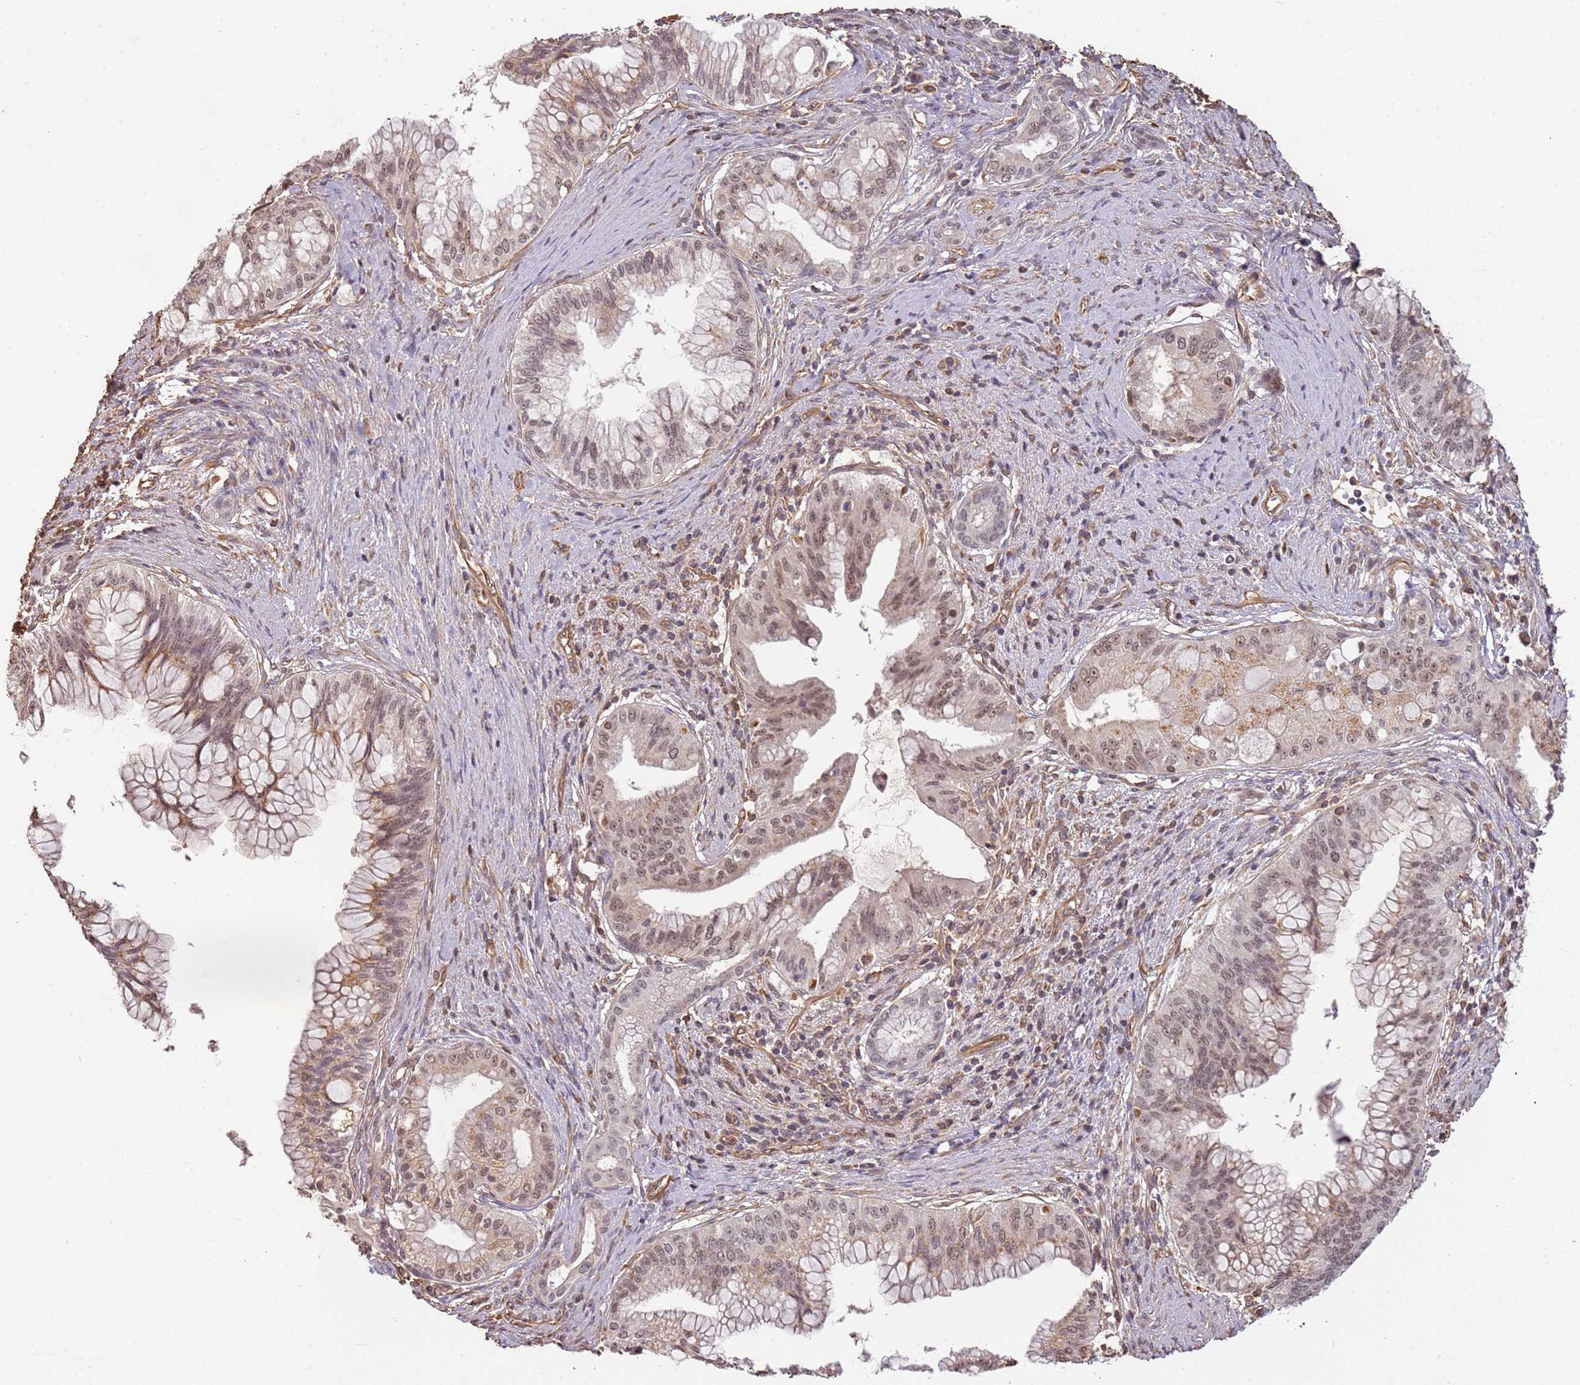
{"staining": {"intensity": "moderate", "quantity": "25%-75%", "location": "cytoplasmic/membranous,nuclear"}, "tissue": "pancreatic cancer", "cell_type": "Tumor cells", "image_type": "cancer", "snomed": [{"axis": "morphology", "description": "Adenocarcinoma, NOS"}, {"axis": "topography", "description": "Pancreas"}], "caption": "Human pancreatic cancer stained for a protein (brown) reveals moderate cytoplasmic/membranous and nuclear positive positivity in approximately 25%-75% of tumor cells.", "gene": "SURF2", "patient": {"sex": "male", "age": 46}}